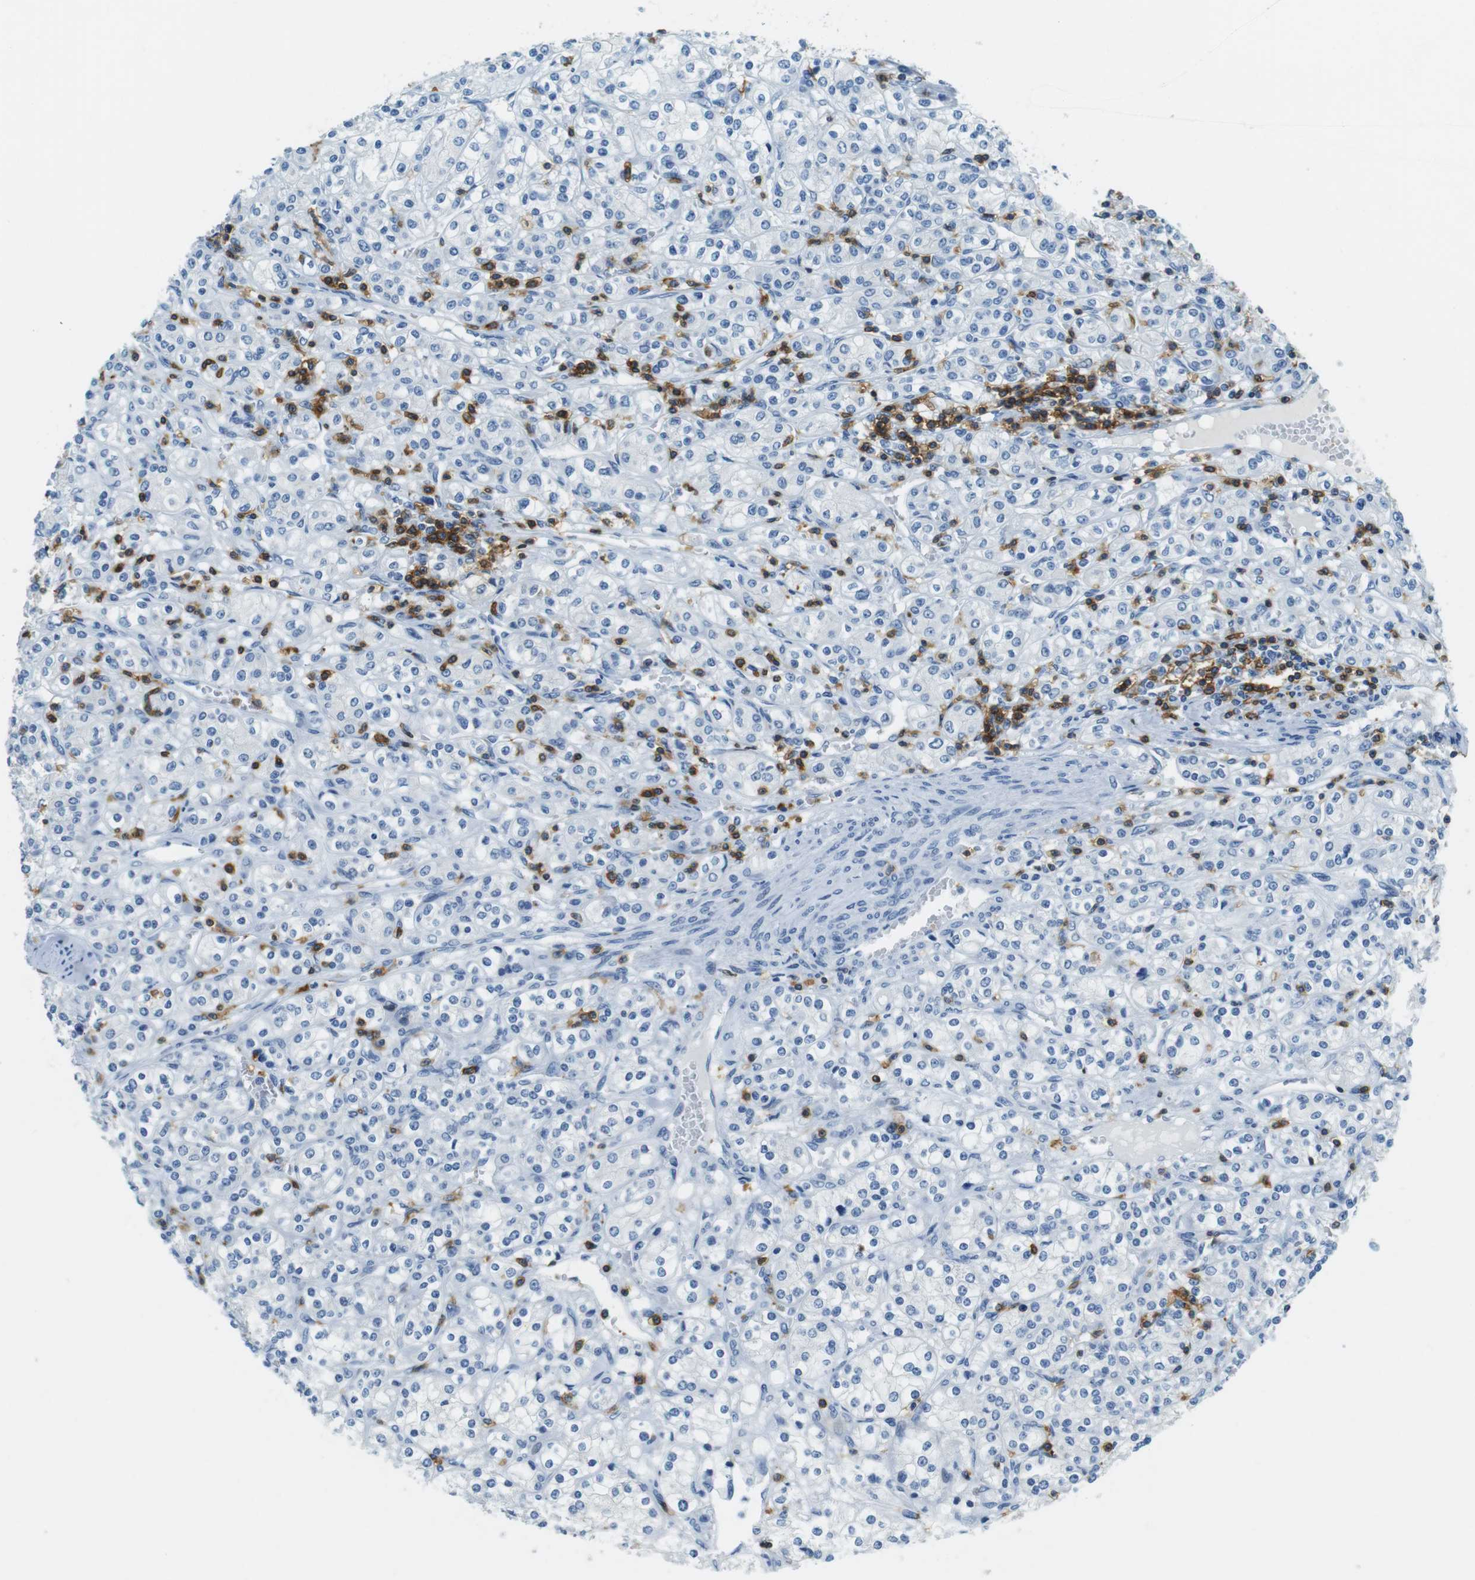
{"staining": {"intensity": "negative", "quantity": "none", "location": "none"}, "tissue": "renal cancer", "cell_type": "Tumor cells", "image_type": "cancer", "snomed": [{"axis": "morphology", "description": "Adenocarcinoma, NOS"}, {"axis": "topography", "description": "Kidney"}], "caption": "The histopathology image reveals no significant staining in tumor cells of adenocarcinoma (renal).", "gene": "LAT", "patient": {"sex": "male", "age": 77}}